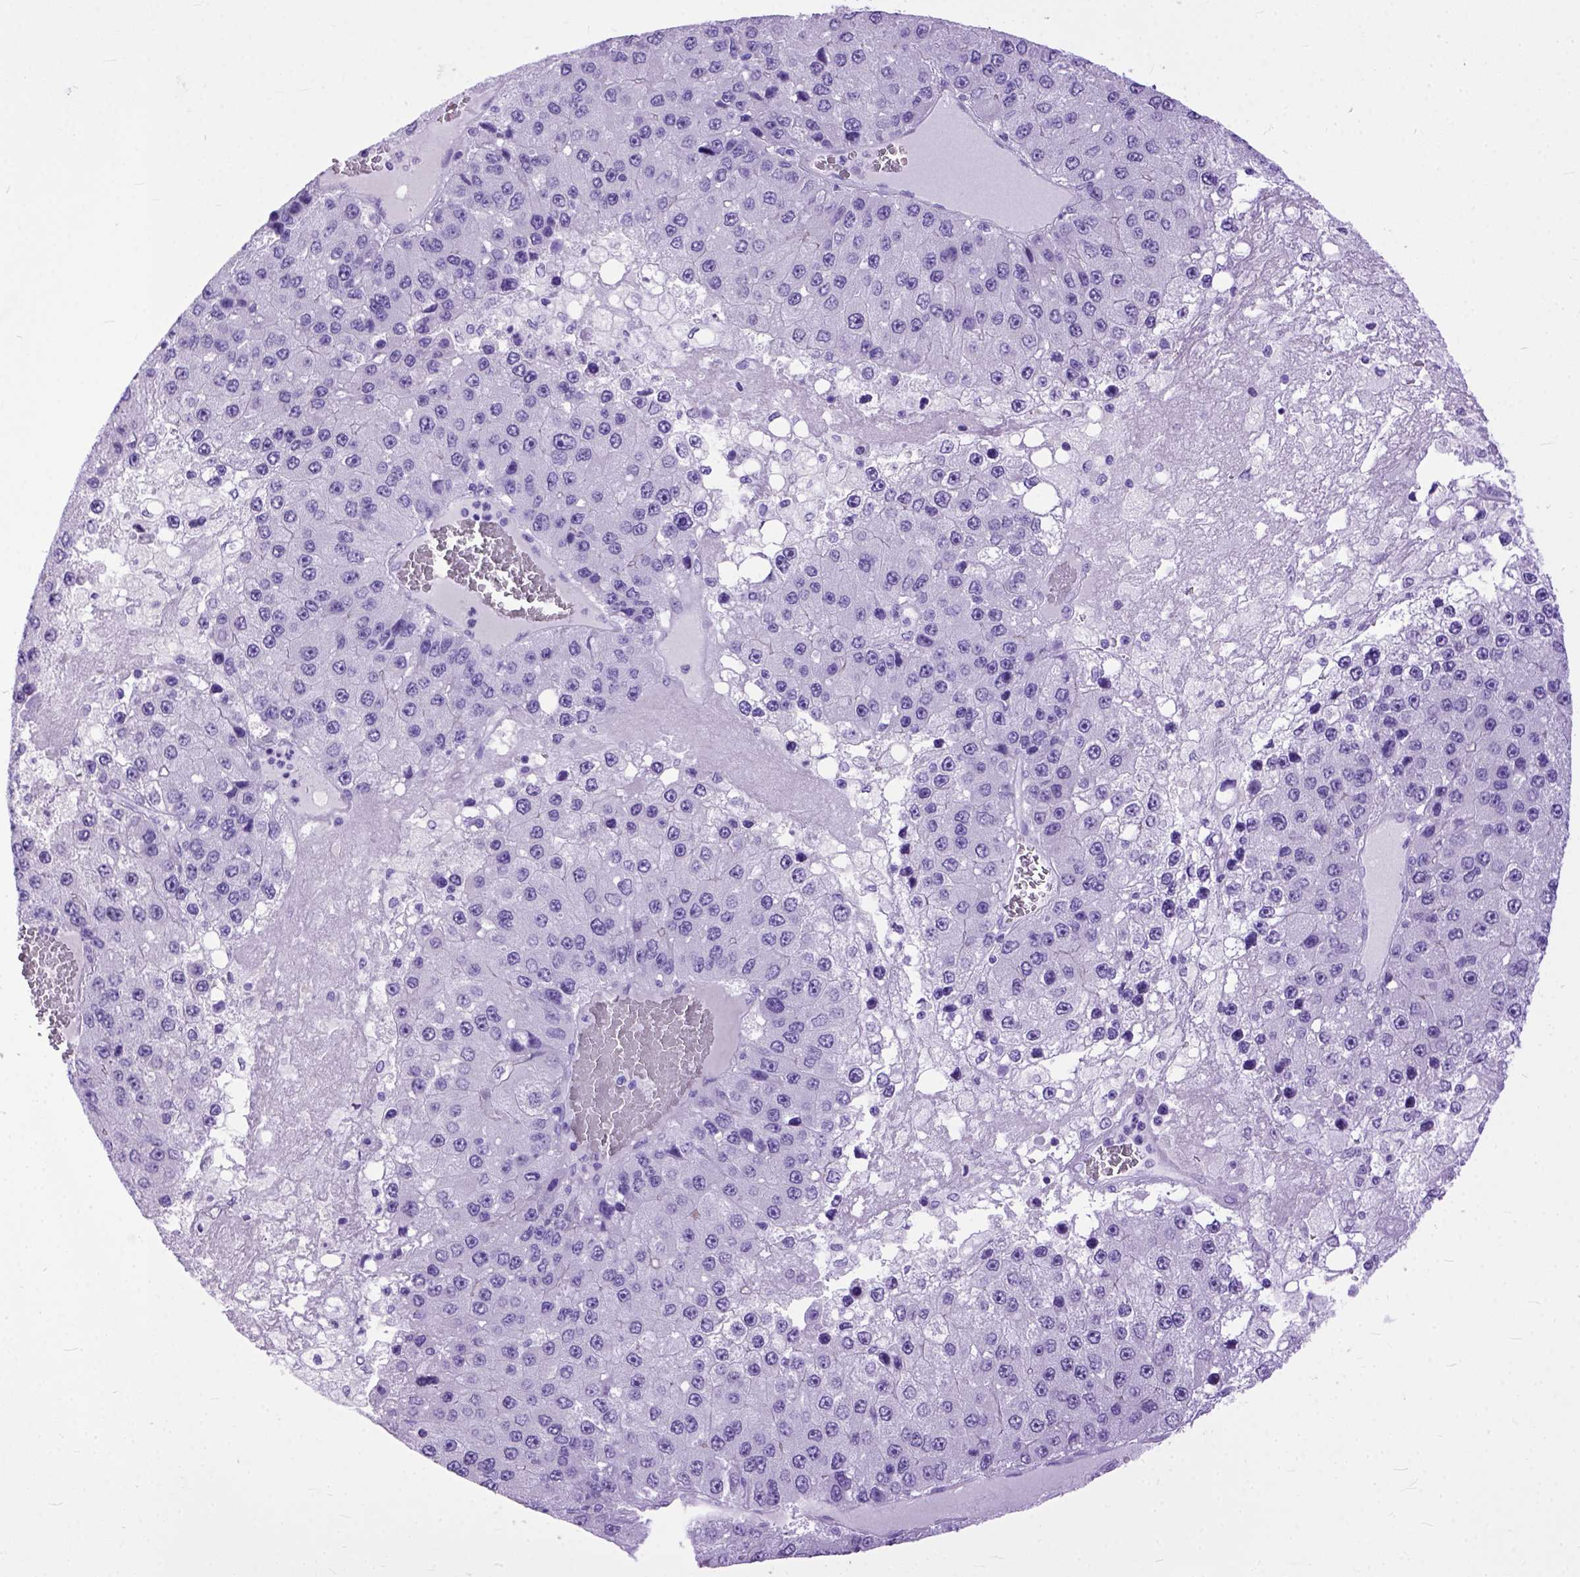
{"staining": {"intensity": "negative", "quantity": "none", "location": "none"}, "tissue": "liver cancer", "cell_type": "Tumor cells", "image_type": "cancer", "snomed": [{"axis": "morphology", "description": "Carcinoma, Hepatocellular, NOS"}, {"axis": "topography", "description": "Liver"}], "caption": "Protein analysis of liver hepatocellular carcinoma exhibits no significant staining in tumor cells.", "gene": "GNGT1", "patient": {"sex": "female", "age": 73}}